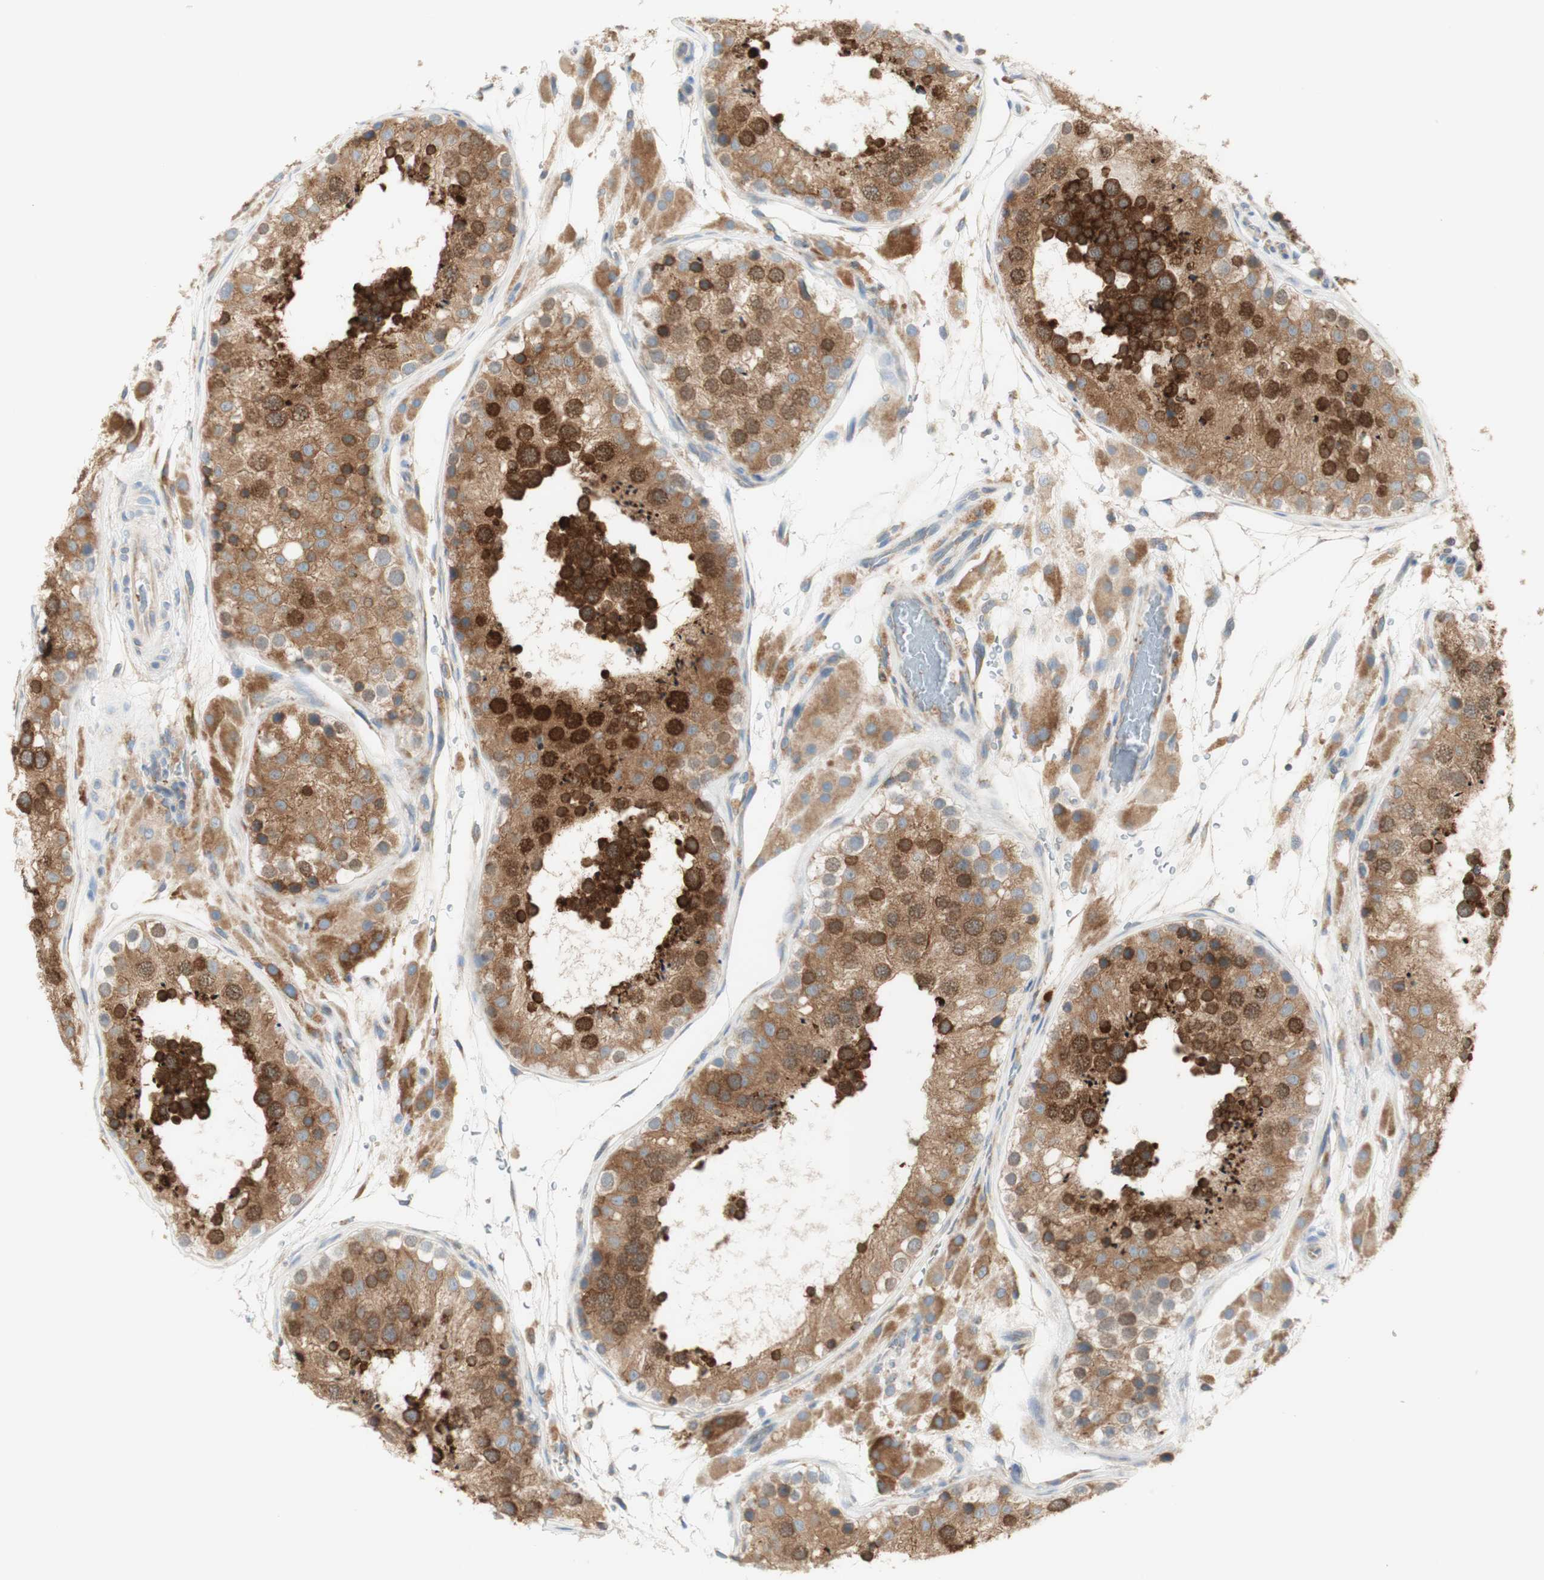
{"staining": {"intensity": "strong", "quantity": ">75%", "location": "cytoplasmic/membranous,nuclear"}, "tissue": "testis", "cell_type": "Cells in seminiferous ducts", "image_type": "normal", "snomed": [{"axis": "morphology", "description": "Normal tissue, NOS"}, {"axis": "topography", "description": "Testis"}], "caption": "Immunohistochemical staining of normal testis shows >75% levels of strong cytoplasmic/membranous,nuclear protein expression in about >75% of cells in seminiferous ducts. The protein of interest is stained brown, and the nuclei are stained in blue (DAB (3,3'-diaminobenzidine) IHC with brightfield microscopy, high magnification).", "gene": "MANF", "patient": {"sex": "male", "age": 26}}